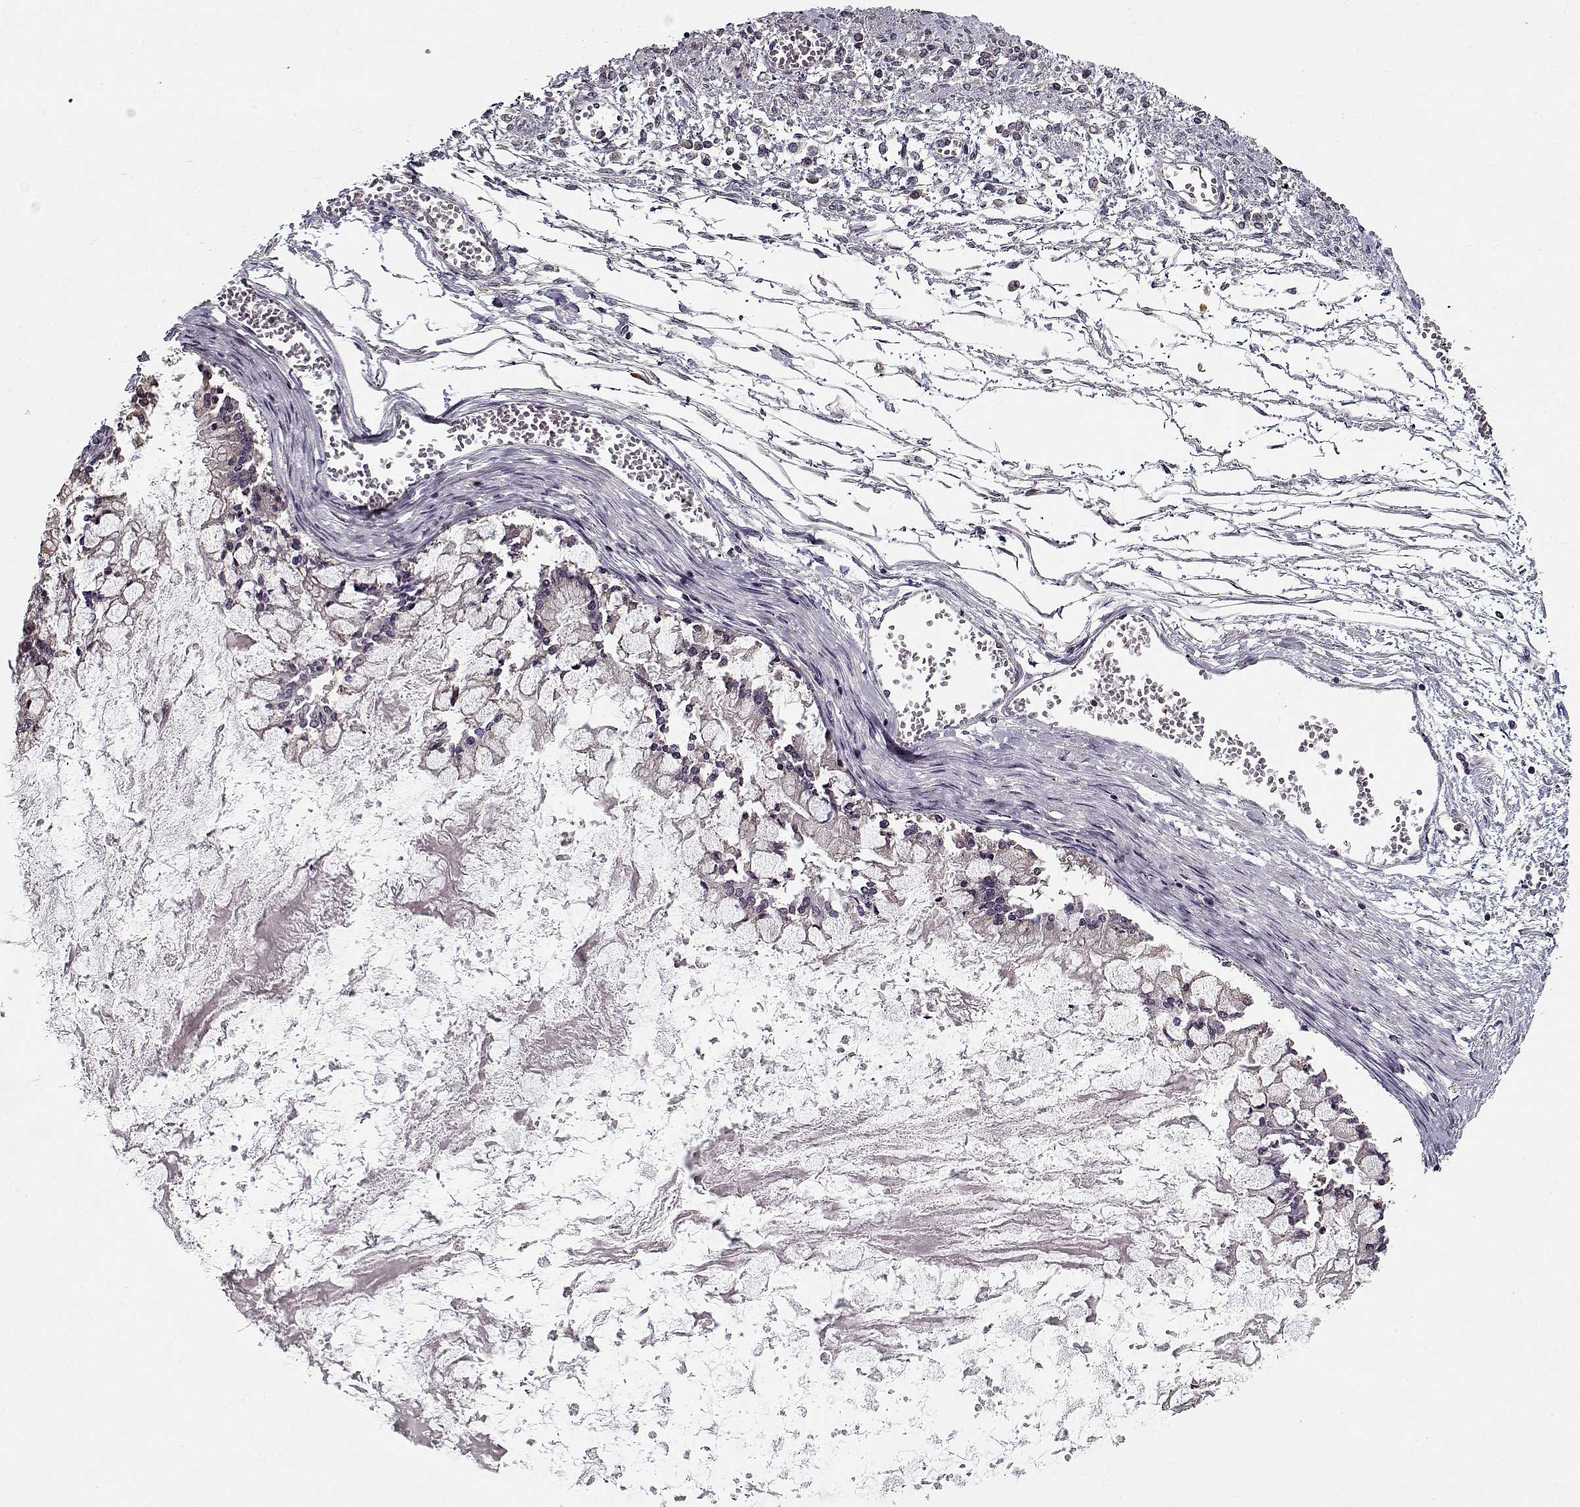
{"staining": {"intensity": "negative", "quantity": "none", "location": "none"}, "tissue": "ovarian cancer", "cell_type": "Tumor cells", "image_type": "cancer", "snomed": [{"axis": "morphology", "description": "Cystadenocarcinoma, mucinous, NOS"}, {"axis": "topography", "description": "Ovary"}], "caption": "A high-resolution micrograph shows immunohistochemistry staining of ovarian cancer, which reveals no significant staining in tumor cells.", "gene": "TESPA1", "patient": {"sex": "female", "age": 67}}